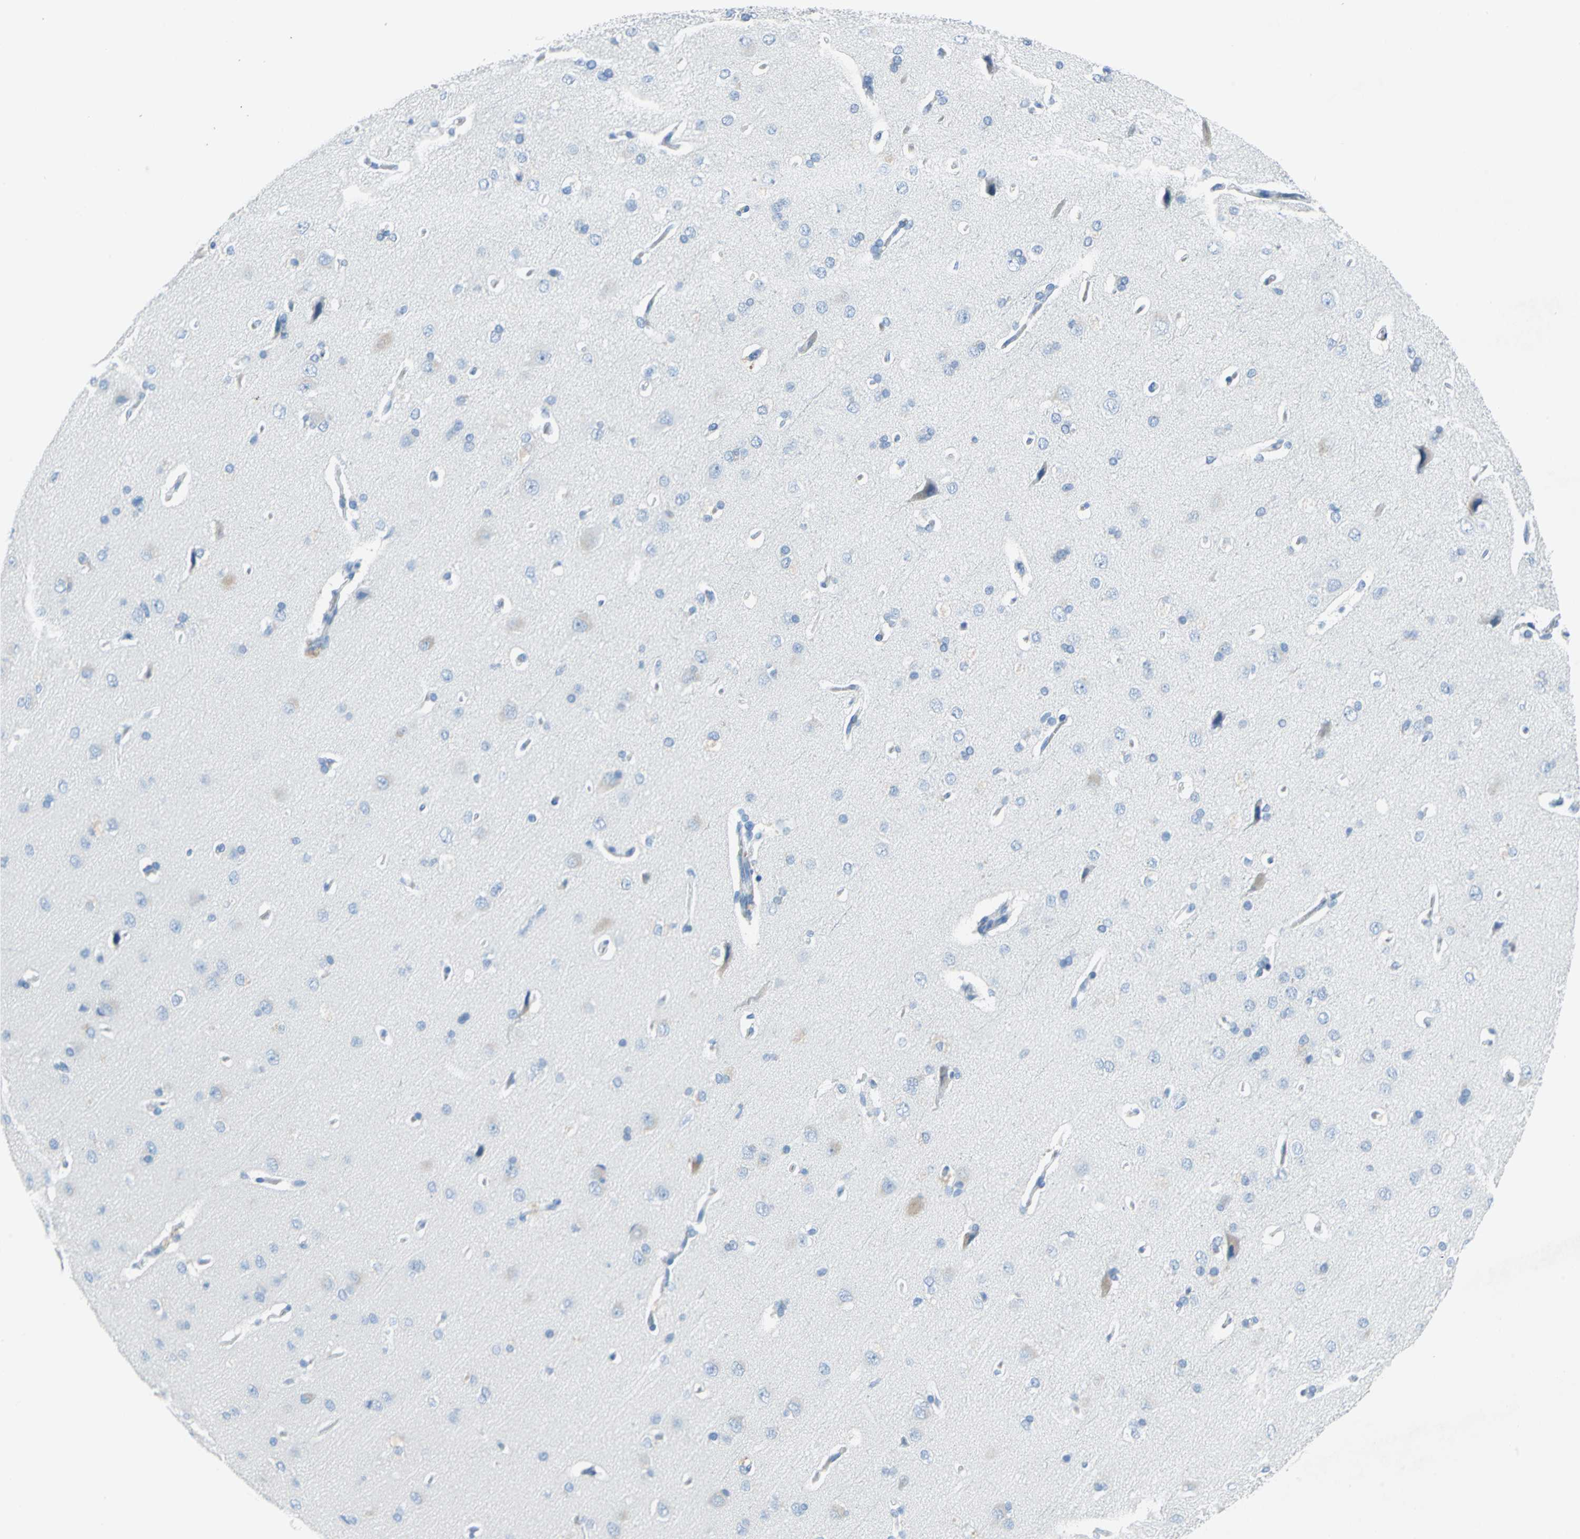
{"staining": {"intensity": "negative", "quantity": "none", "location": "none"}, "tissue": "cerebral cortex", "cell_type": "Endothelial cells", "image_type": "normal", "snomed": [{"axis": "morphology", "description": "Normal tissue, NOS"}, {"axis": "topography", "description": "Cerebral cortex"}], "caption": "Immunohistochemistry (IHC) of unremarkable human cerebral cortex exhibits no positivity in endothelial cells. The staining is performed using DAB brown chromogen with nuclei counter-stained in using hematoxylin.", "gene": "SFN", "patient": {"sex": "male", "age": 62}}